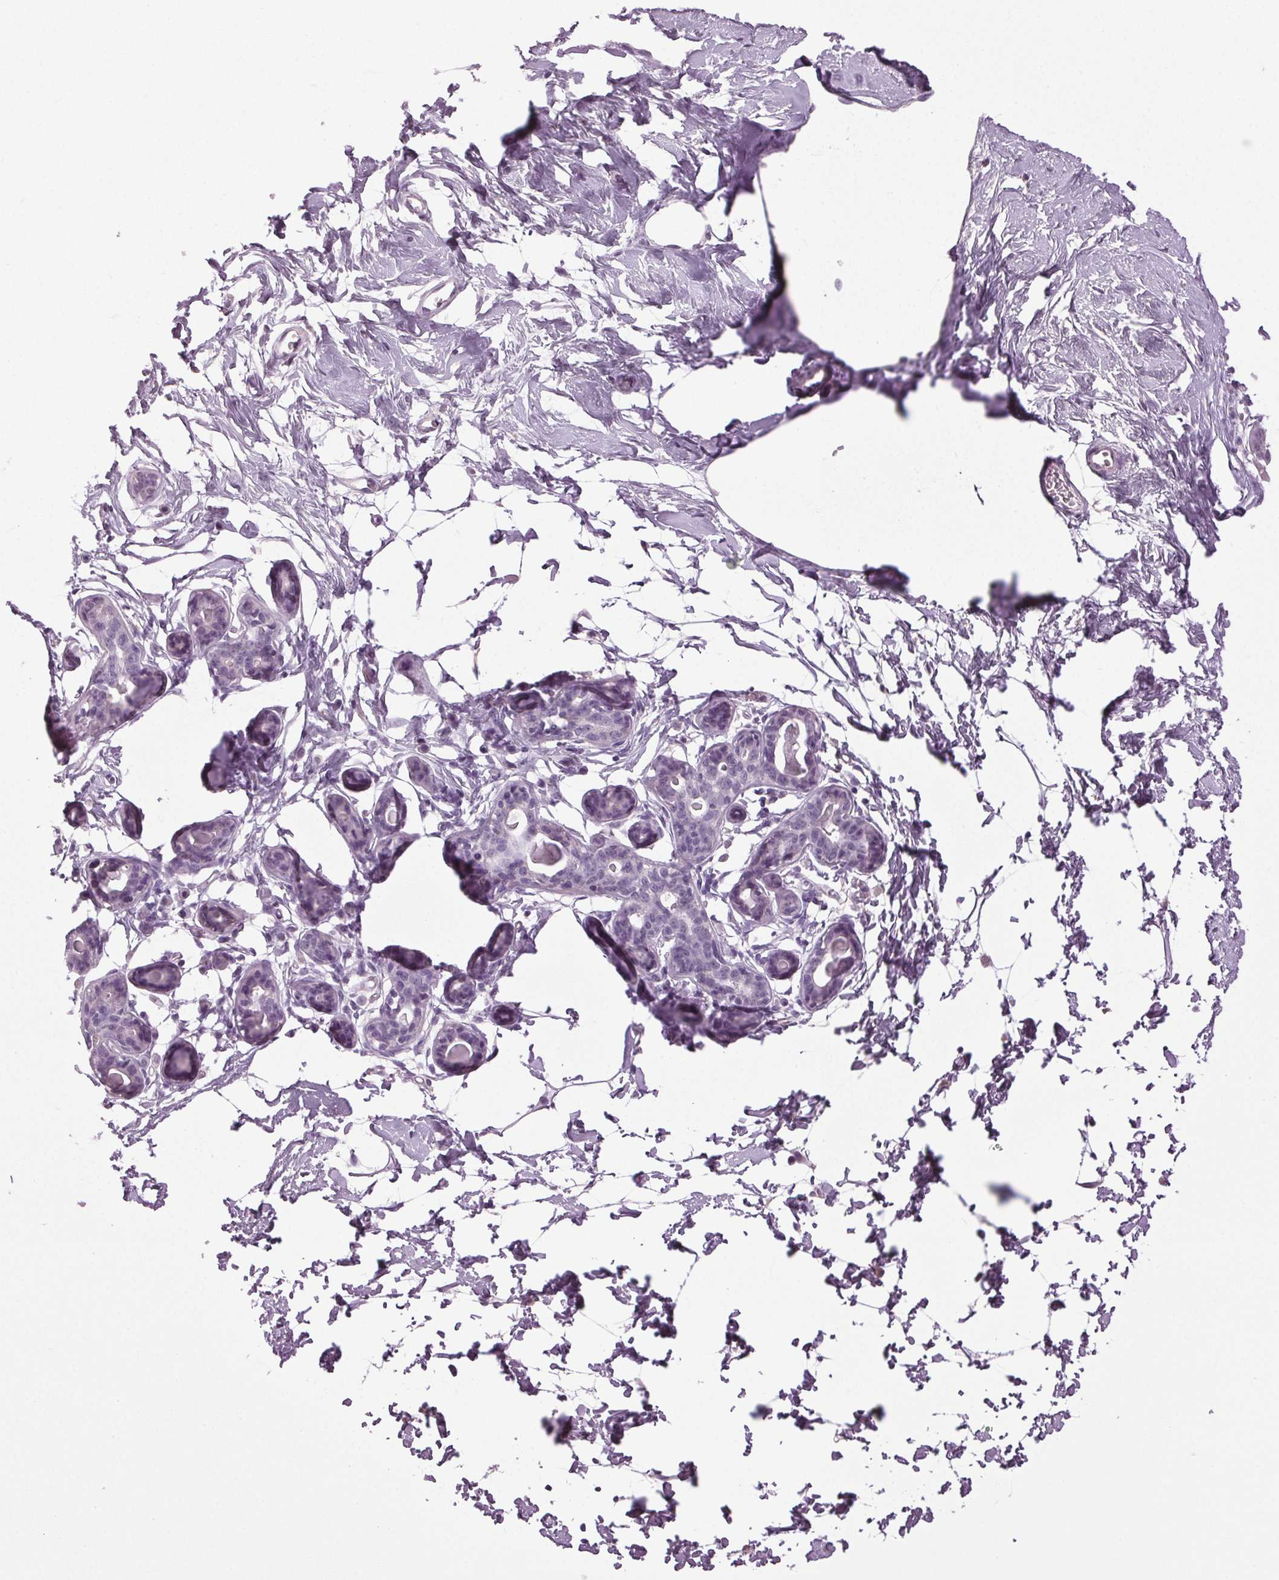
{"staining": {"intensity": "negative", "quantity": "none", "location": "none"}, "tissue": "breast", "cell_type": "Adipocytes", "image_type": "normal", "snomed": [{"axis": "morphology", "description": "Normal tissue, NOS"}, {"axis": "topography", "description": "Breast"}], "caption": "Adipocytes are negative for brown protein staining in benign breast. The staining is performed using DAB (3,3'-diaminobenzidine) brown chromogen with nuclei counter-stained in using hematoxylin.", "gene": "DNAH12", "patient": {"sex": "female", "age": 45}}